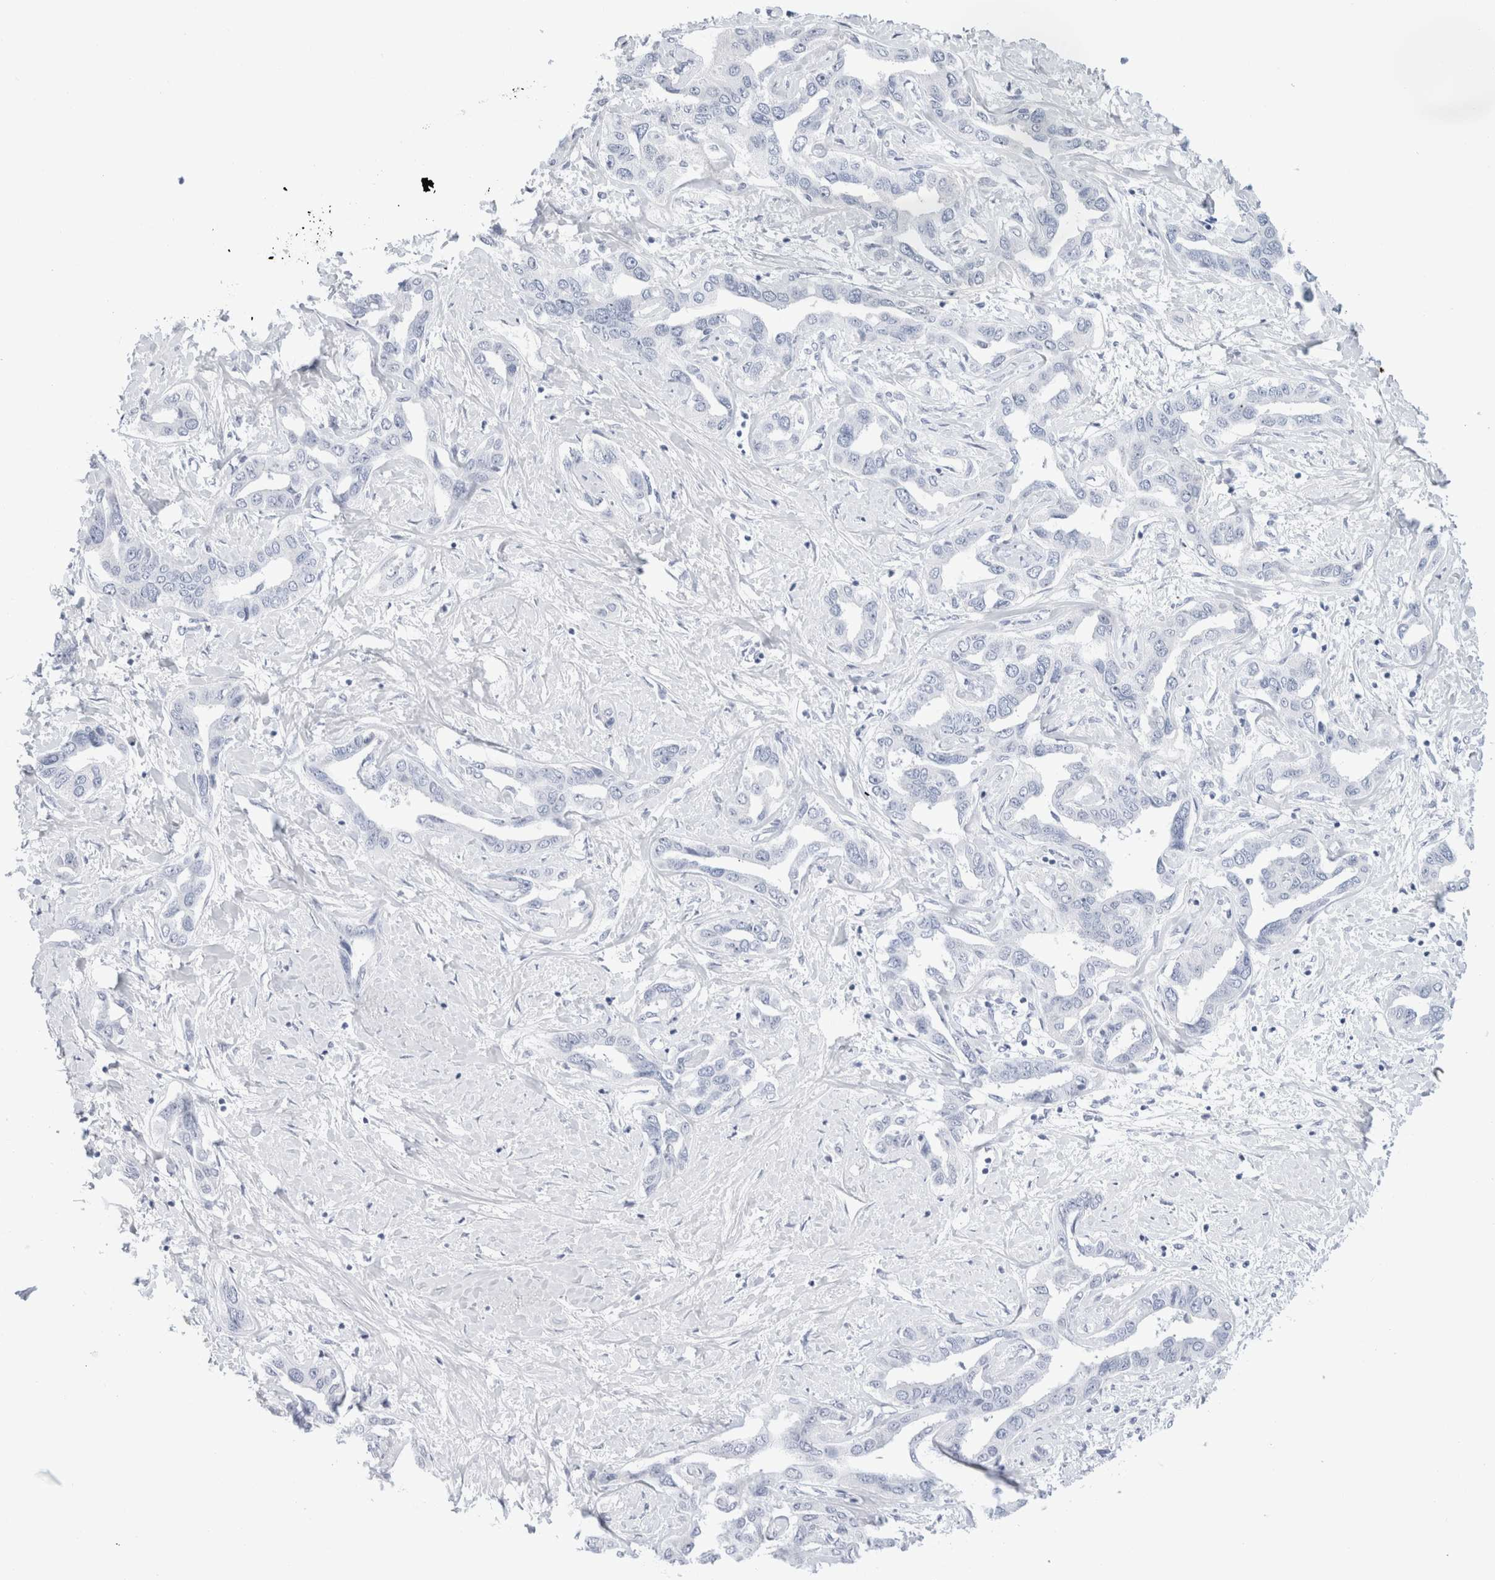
{"staining": {"intensity": "negative", "quantity": "none", "location": "none"}, "tissue": "liver cancer", "cell_type": "Tumor cells", "image_type": "cancer", "snomed": [{"axis": "morphology", "description": "Cholangiocarcinoma"}, {"axis": "topography", "description": "Liver"}], "caption": "DAB immunohistochemical staining of liver cancer reveals no significant positivity in tumor cells.", "gene": "MUC15", "patient": {"sex": "male", "age": 59}}